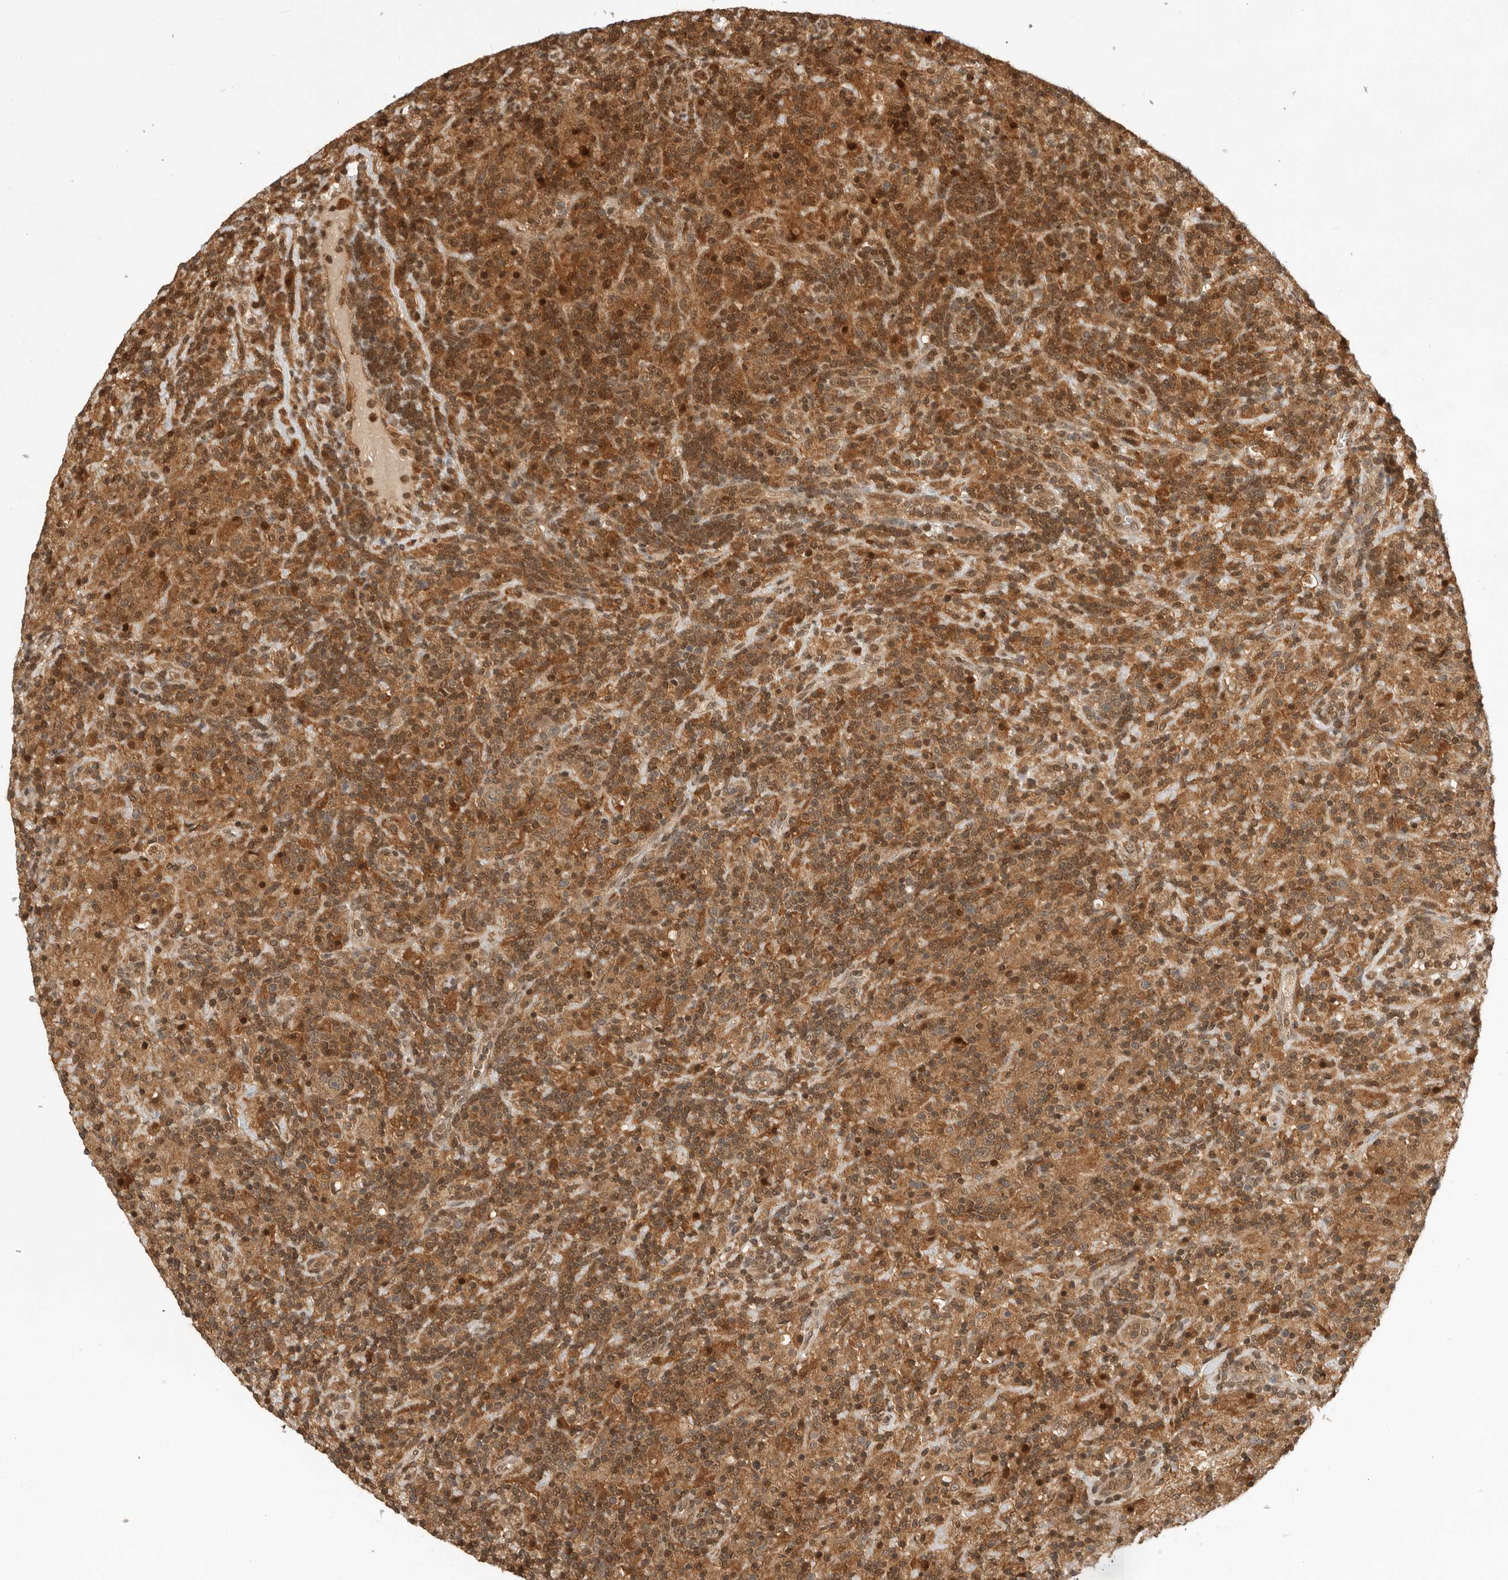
{"staining": {"intensity": "weak", "quantity": ">75%", "location": "cytoplasmic/membranous,nuclear"}, "tissue": "lymphoma", "cell_type": "Tumor cells", "image_type": "cancer", "snomed": [{"axis": "morphology", "description": "Hodgkin's disease, NOS"}, {"axis": "topography", "description": "Lymph node"}], "caption": "A micrograph of Hodgkin's disease stained for a protein exhibits weak cytoplasmic/membranous and nuclear brown staining in tumor cells. The staining is performed using DAB brown chromogen to label protein expression. The nuclei are counter-stained blue using hematoxylin.", "gene": "ADPRS", "patient": {"sex": "male", "age": 70}}